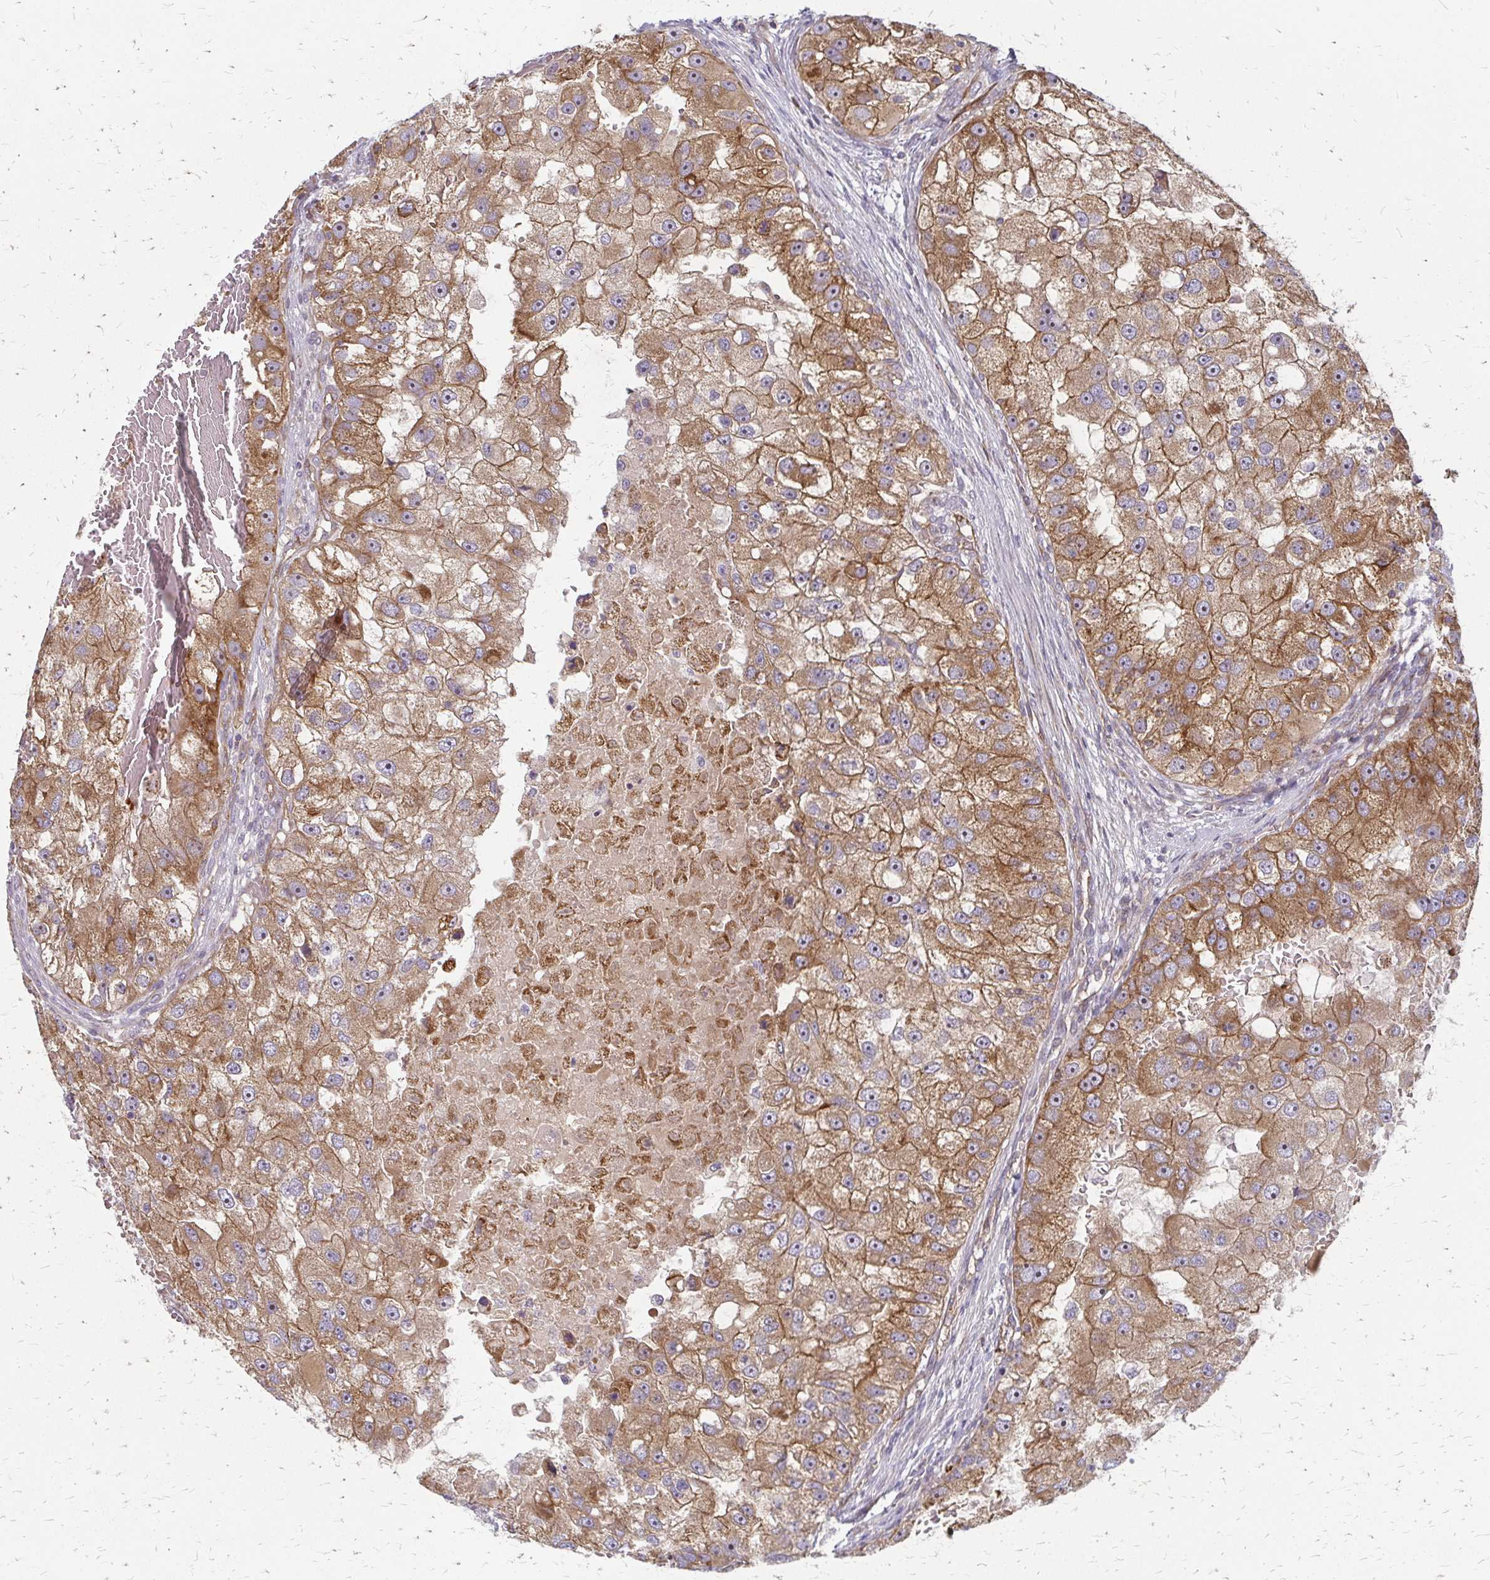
{"staining": {"intensity": "moderate", "quantity": ">75%", "location": "cytoplasmic/membranous,nuclear"}, "tissue": "renal cancer", "cell_type": "Tumor cells", "image_type": "cancer", "snomed": [{"axis": "morphology", "description": "Adenocarcinoma, NOS"}, {"axis": "topography", "description": "Kidney"}], "caption": "Brown immunohistochemical staining in human renal cancer (adenocarcinoma) exhibits moderate cytoplasmic/membranous and nuclear expression in approximately >75% of tumor cells.", "gene": "ZNF383", "patient": {"sex": "male", "age": 63}}